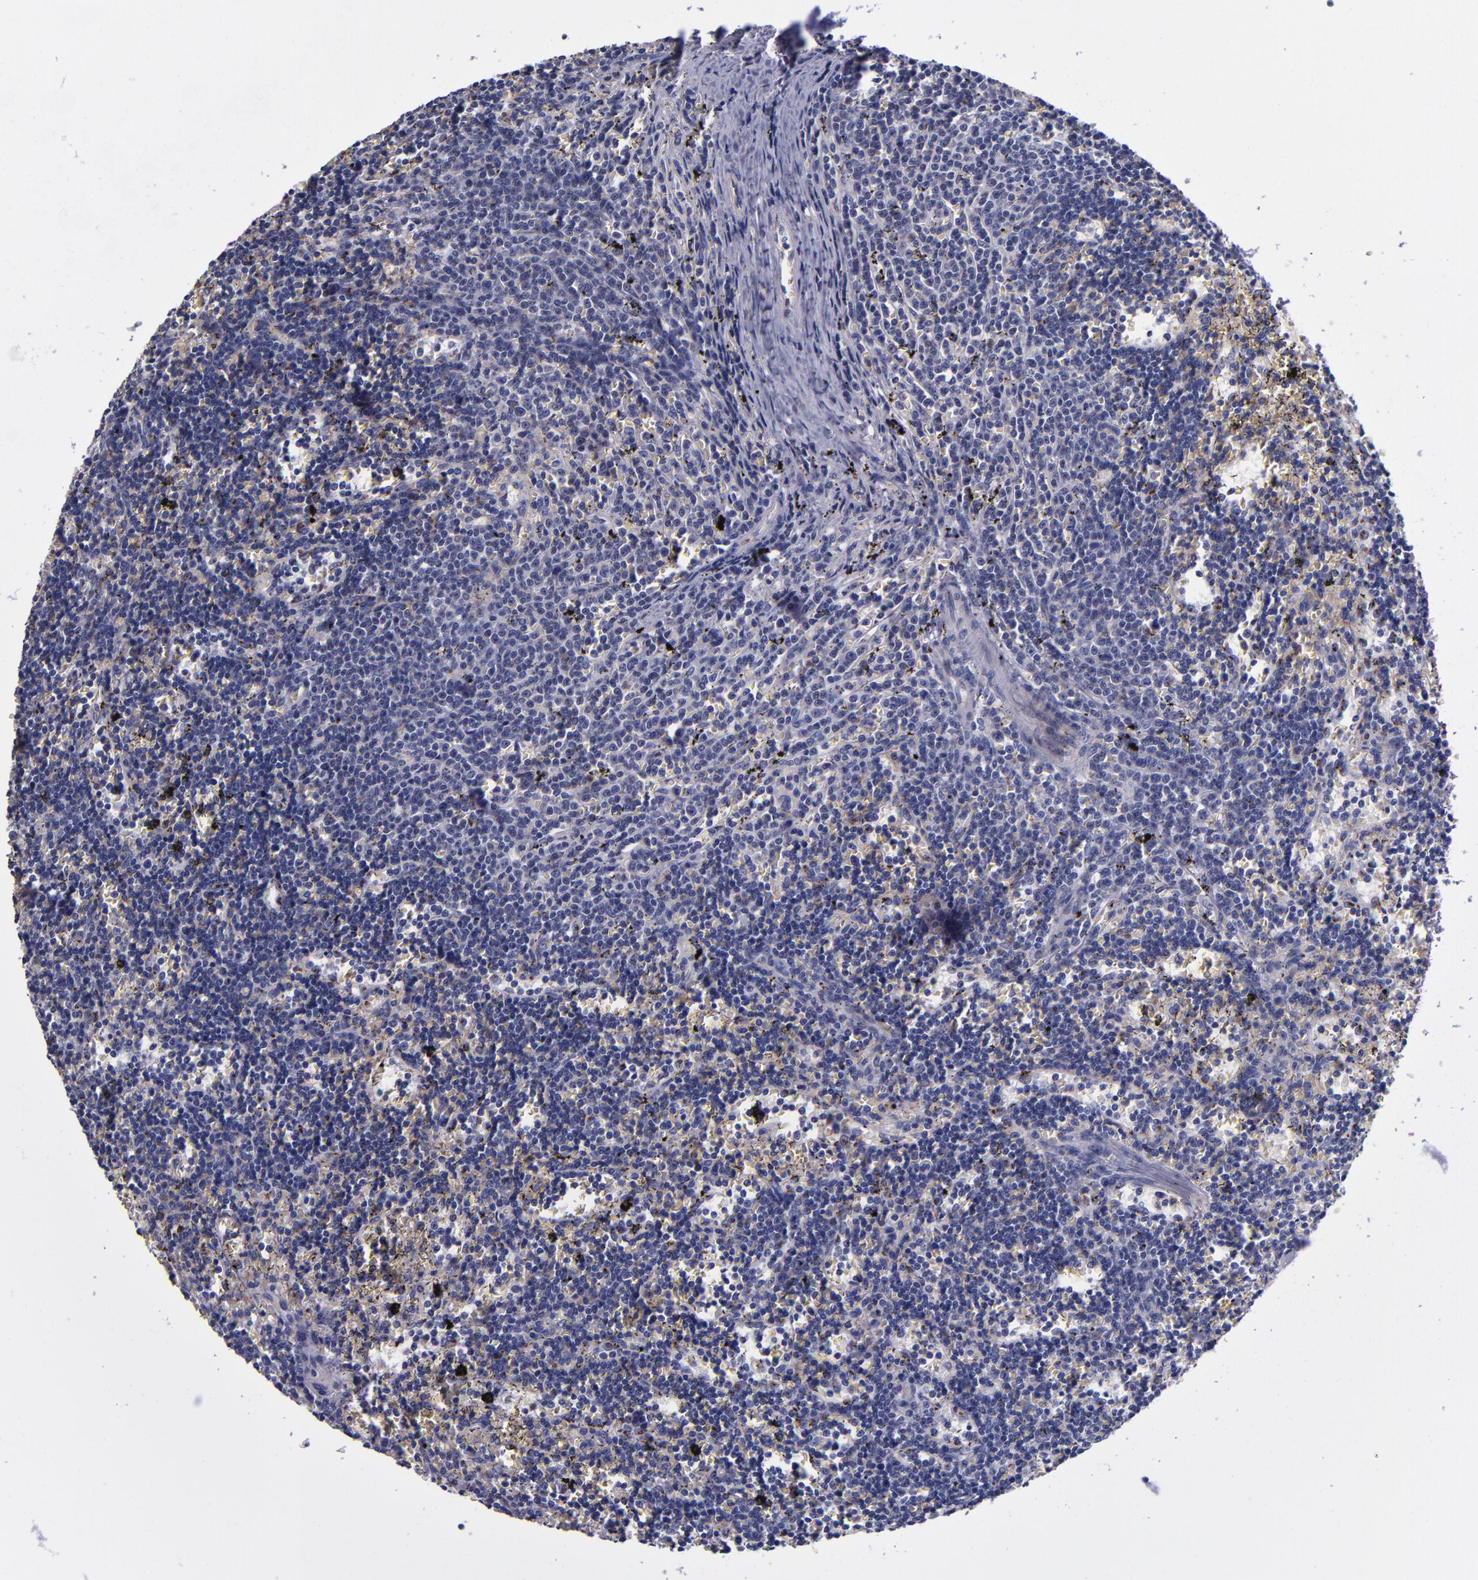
{"staining": {"intensity": "weak", "quantity": "25%-75%", "location": "cytoplasmic/membranous"}, "tissue": "lymphoma", "cell_type": "Tumor cells", "image_type": "cancer", "snomed": [{"axis": "morphology", "description": "Malignant lymphoma, non-Hodgkin's type, Low grade"}, {"axis": "topography", "description": "Spleen"}], "caption": "Immunohistochemistry (DAB (3,3'-diaminobenzidine)) staining of human malignant lymphoma, non-Hodgkin's type (low-grade) displays weak cytoplasmic/membranous protein staining in approximately 25%-75% of tumor cells.", "gene": "RAB41", "patient": {"sex": "male", "age": 60}}